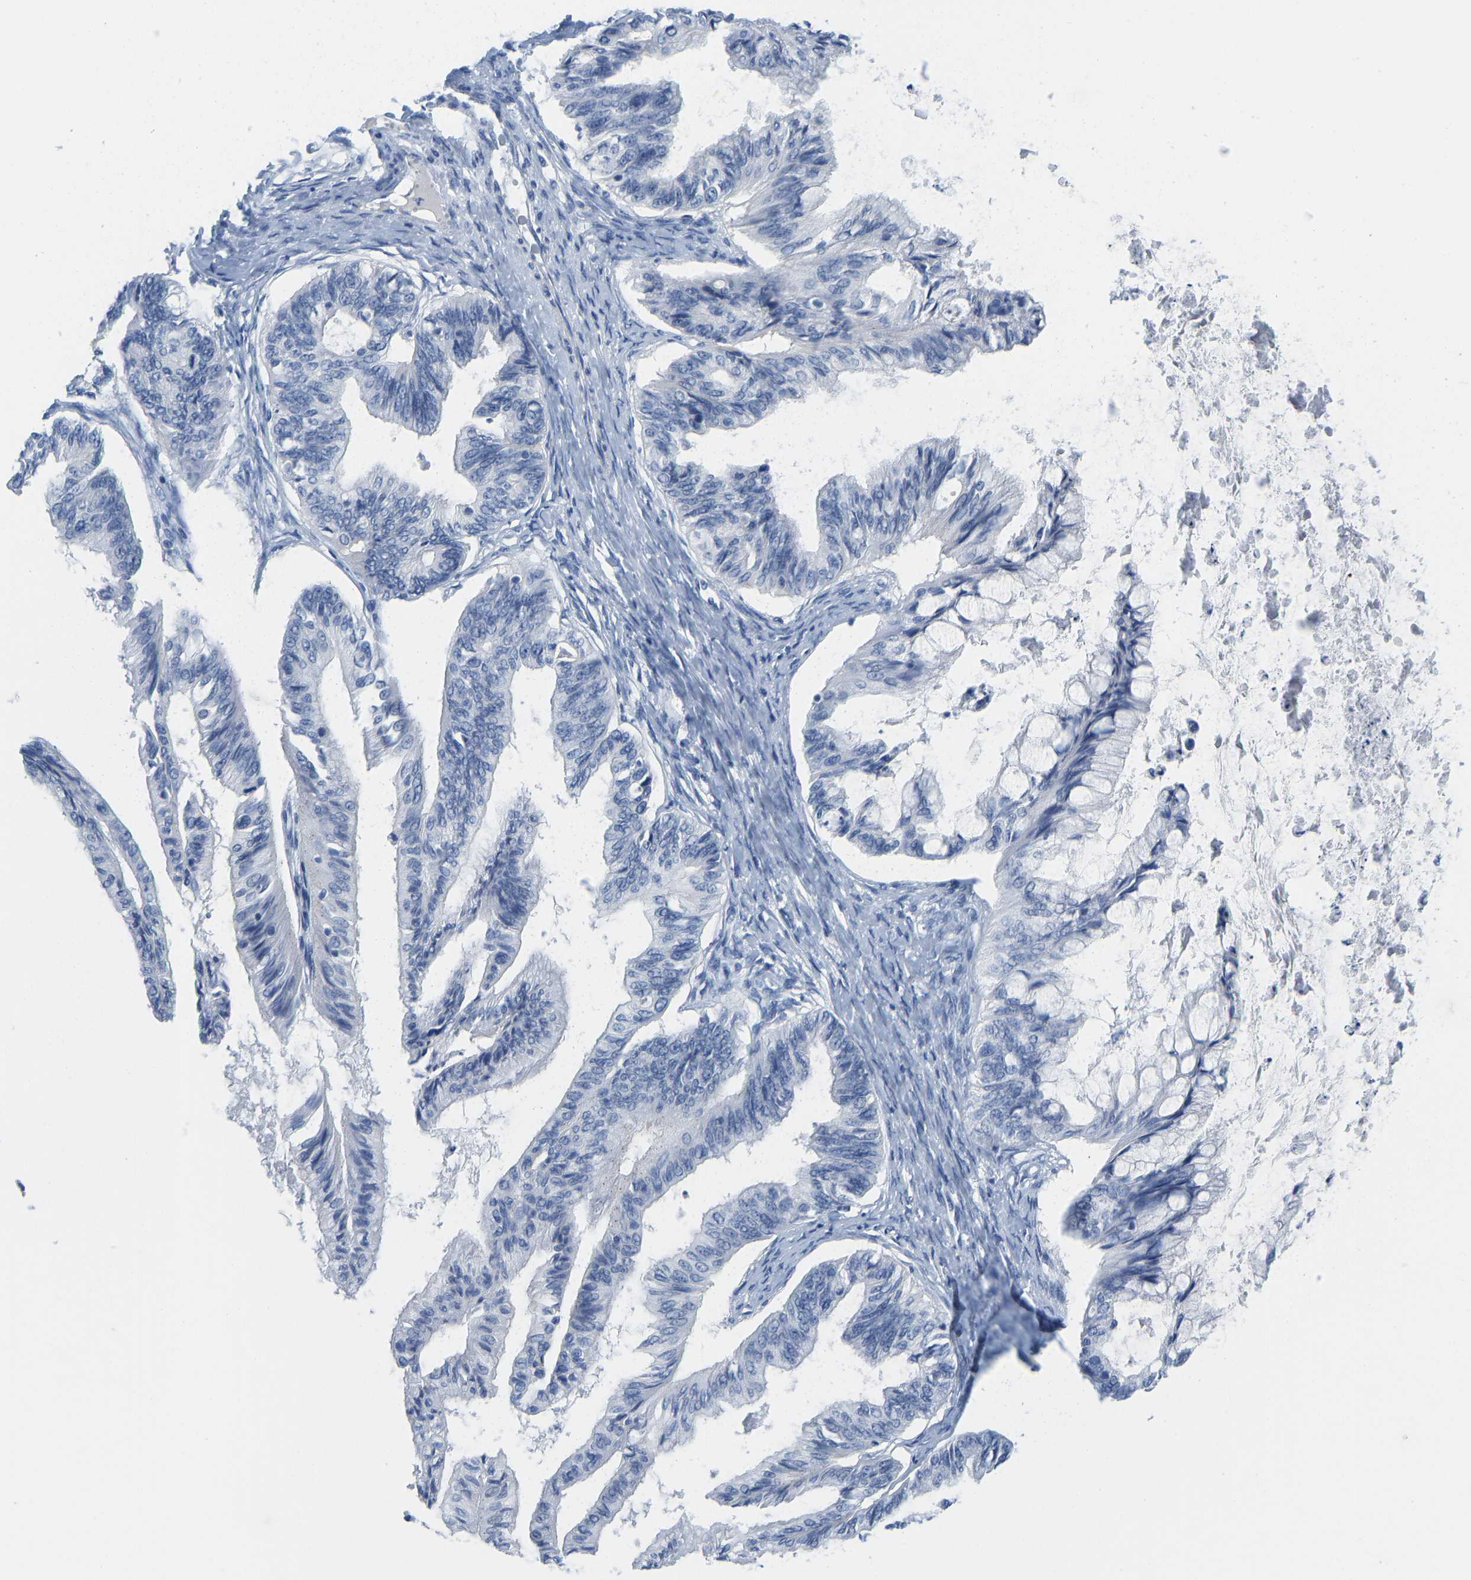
{"staining": {"intensity": "negative", "quantity": "none", "location": "none"}, "tissue": "ovarian cancer", "cell_type": "Tumor cells", "image_type": "cancer", "snomed": [{"axis": "morphology", "description": "Cystadenocarcinoma, mucinous, NOS"}, {"axis": "topography", "description": "Ovary"}], "caption": "DAB (3,3'-diaminobenzidine) immunohistochemical staining of mucinous cystadenocarcinoma (ovarian) exhibits no significant staining in tumor cells. (IHC, brightfield microscopy, high magnification).", "gene": "SERPINB3", "patient": {"sex": "female", "age": 57}}